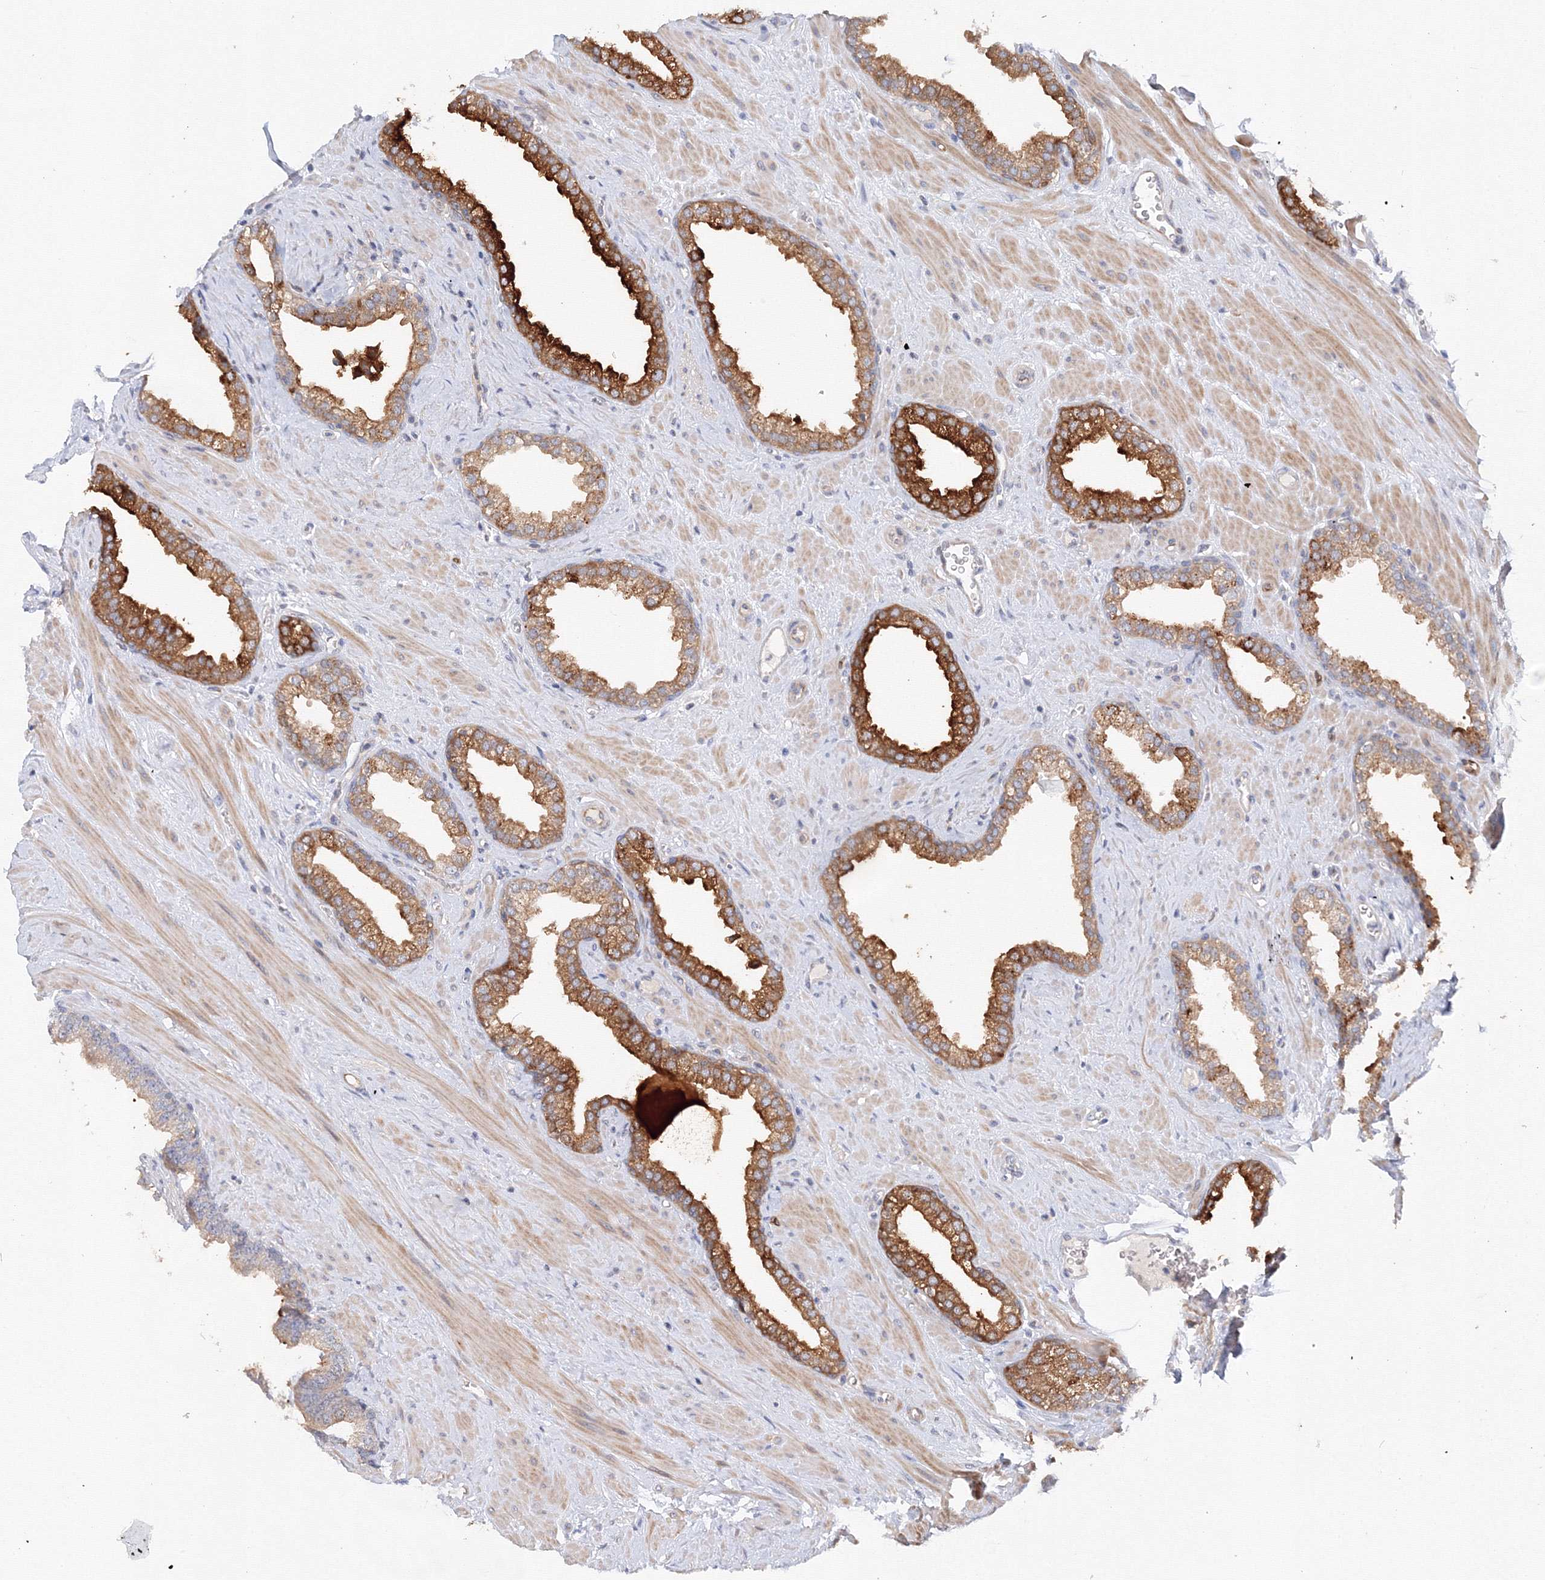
{"staining": {"intensity": "strong", "quantity": "25%-75%", "location": "cytoplasmic/membranous"}, "tissue": "prostate", "cell_type": "Glandular cells", "image_type": "normal", "snomed": [{"axis": "morphology", "description": "Normal tissue, NOS"}, {"axis": "morphology", "description": "Urothelial carcinoma, Low grade"}, {"axis": "topography", "description": "Urinary bladder"}, {"axis": "topography", "description": "Prostate"}], "caption": "Immunohistochemical staining of normal human prostate demonstrates strong cytoplasmic/membranous protein expression in approximately 25%-75% of glandular cells. (DAB (3,3'-diaminobenzidine) IHC with brightfield microscopy, high magnification).", "gene": "DIS3L2", "patient": {"sex": "male", "age": 60}}